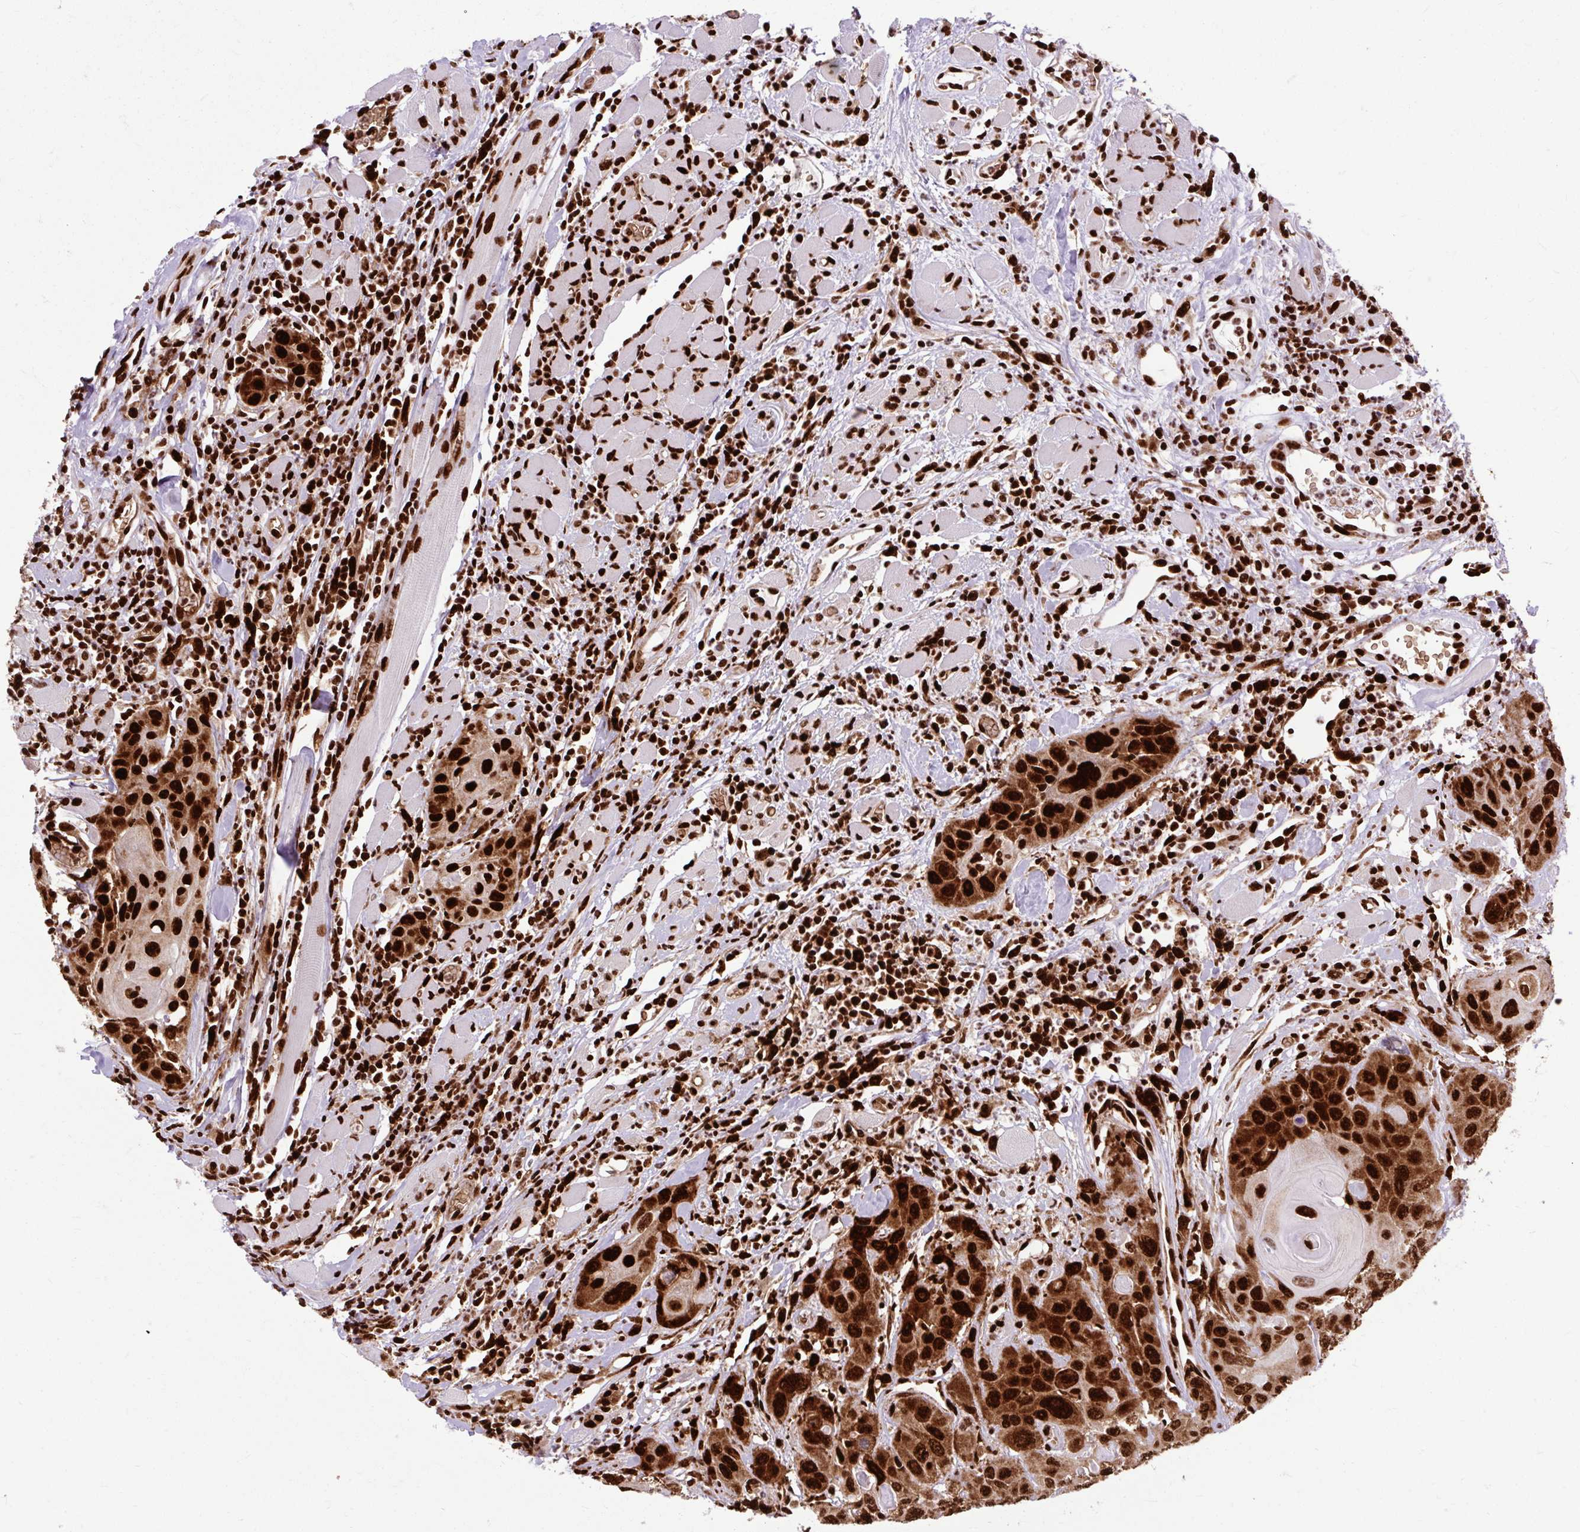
{"staining": {"intensity": "strong", "quantity": ">75%", "location": "nuclear"}, "tissue": "head and neck cancer", "cell_type": "Tumor cells", "image_type": "cancer", "snomed": [{"axis": "morphology", "description": "Squamous cell carcinoma, NOS"}, {"axis": "topography", "description": "Head-Neck"}], "caption": "IHC histopathology image of neoplastic tissue: squamous cell carcinoma (head and neck) stained using IHC displays high levels of strong protein expression localized specifically in the nuclear of tumor cells, appearing as a nuclear brown color.", "gene": "FUS", "patient": {"sex": "female", "age": 59}}